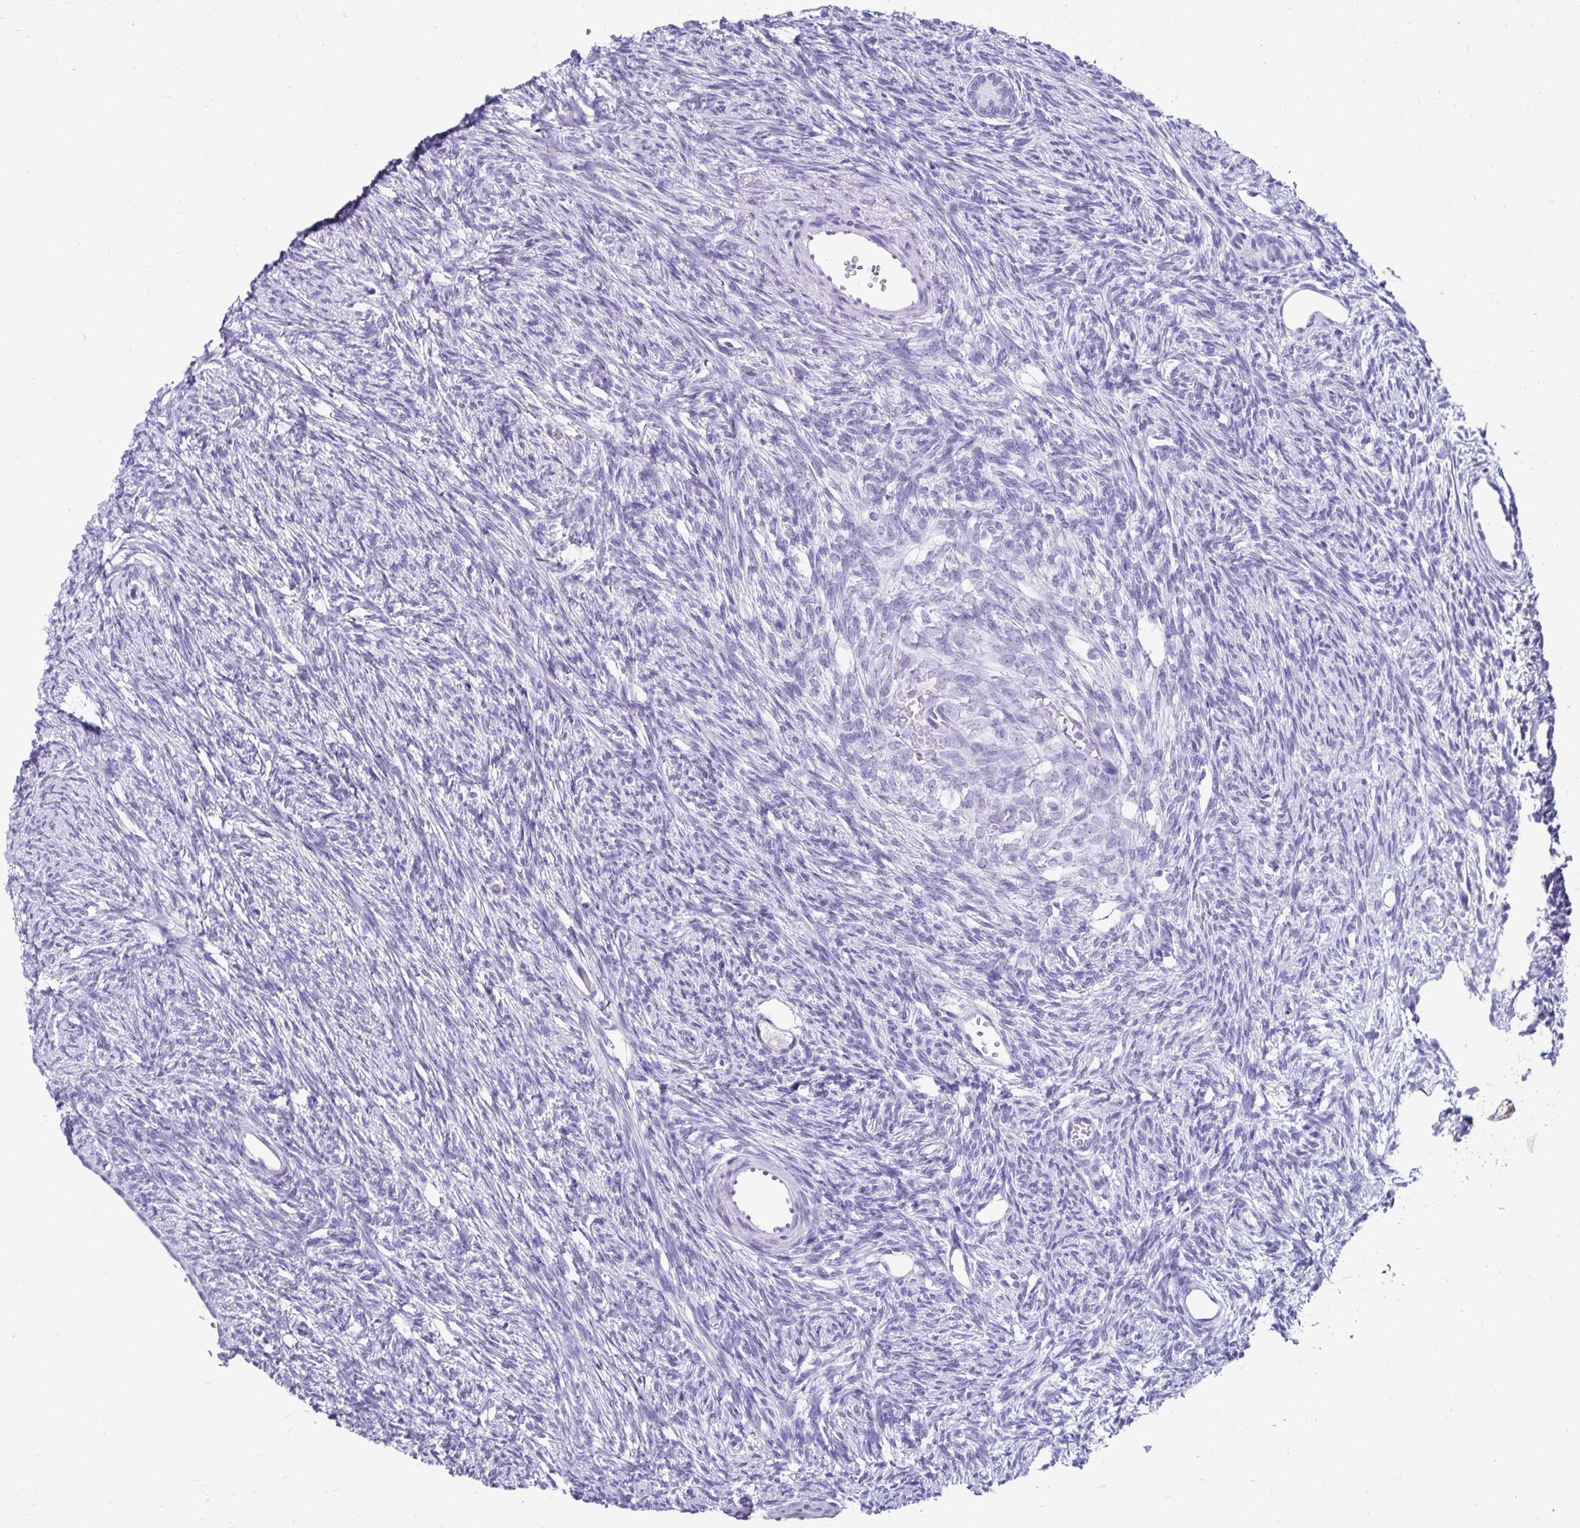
{"staining": {"intensity": "negative", "quantity": "none", "location": "none"}, "tissue": "ovary", "cell_type": "Follicle cells", "image_type": "normal", "snomed": [{"axis": "morphology", "description": "Normal tissue, NOS"}, {"axis": "topography", "description": "Ovary"}], "caption": "Human ovary stained for a protein using immunohistochemistry (IHC) displays no positivity in follicle cells.", "gene": "CST6", "patient": {"sex": "female", "age": 33}}